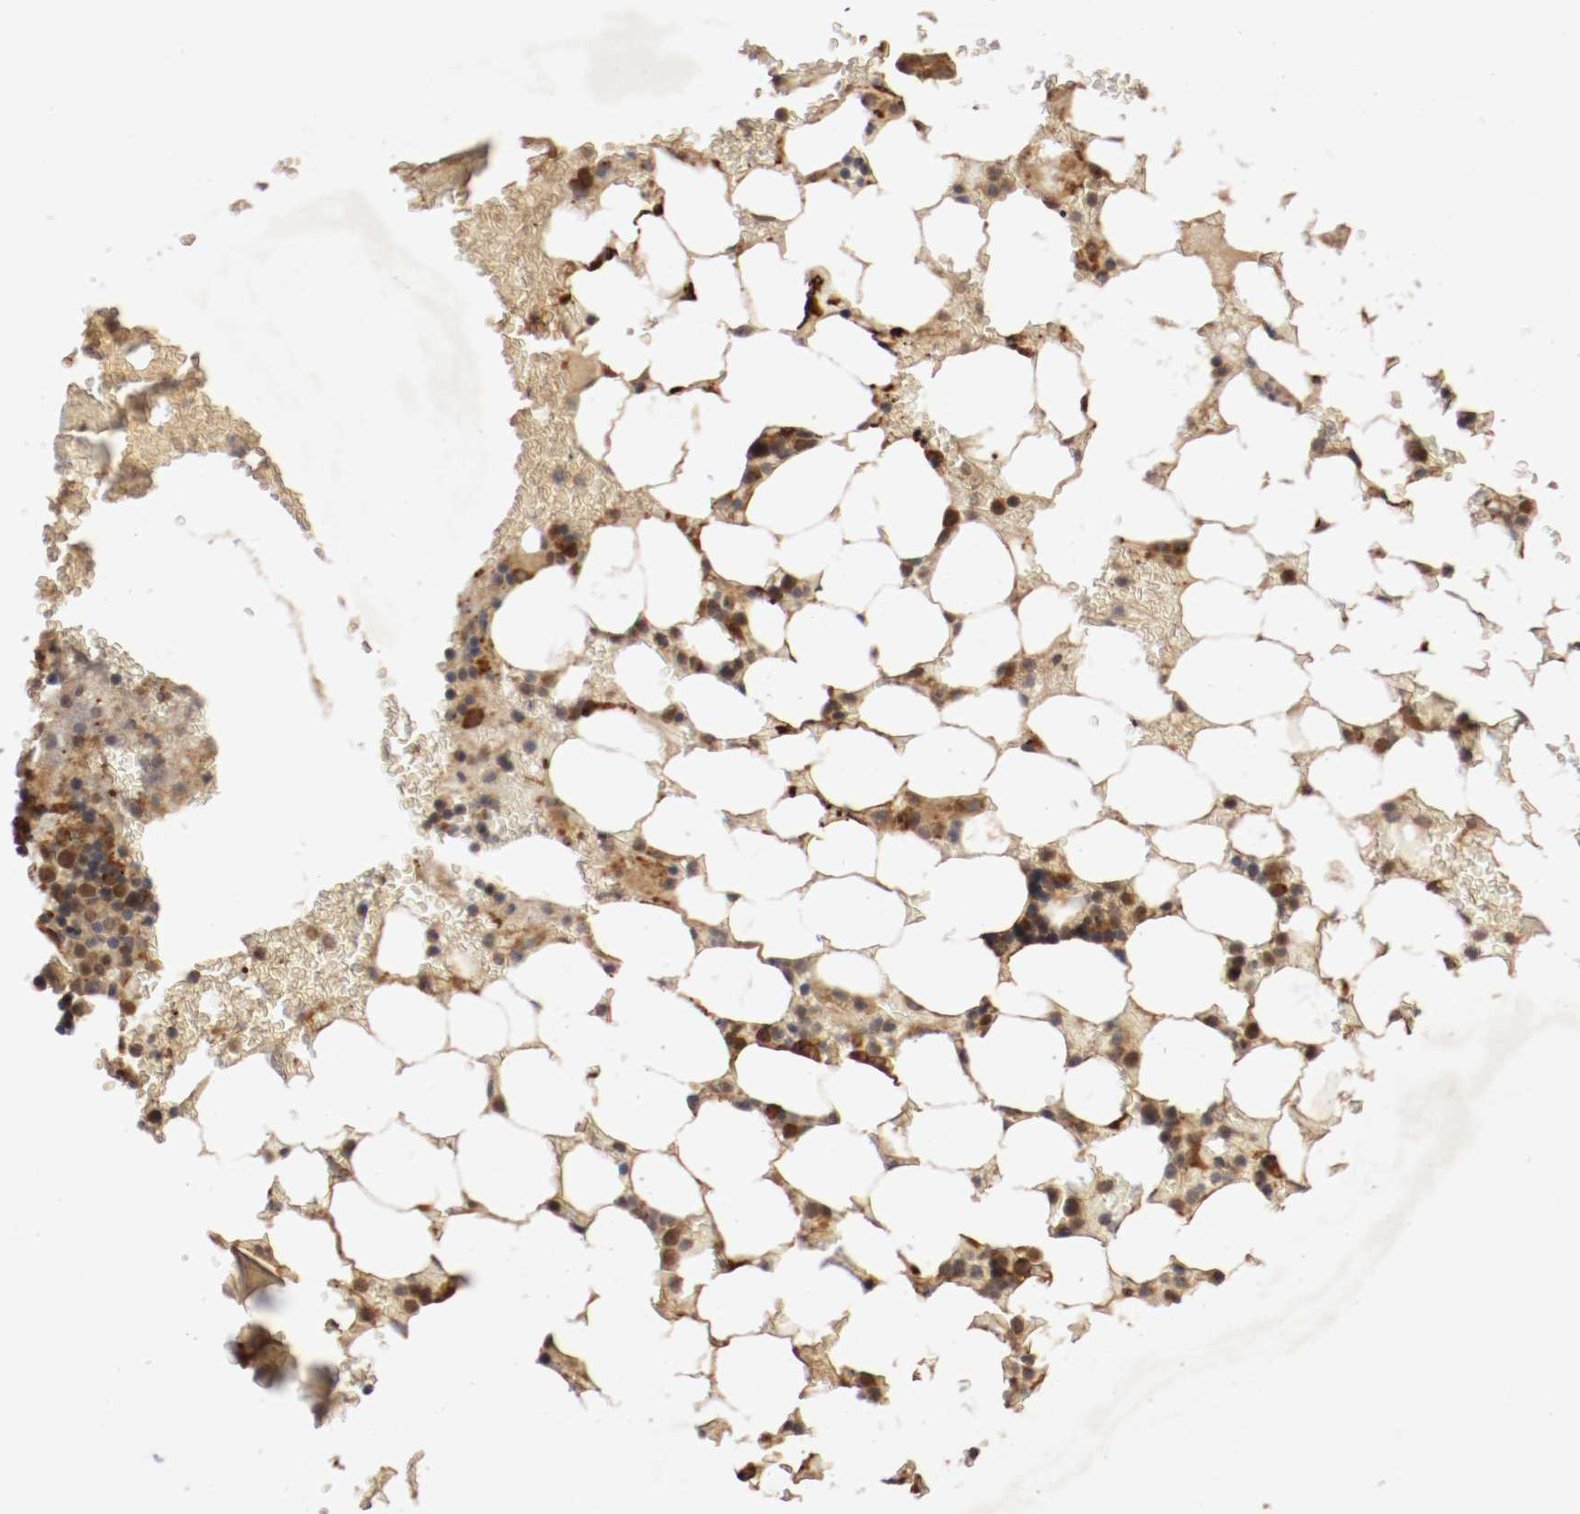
{"staining": {"intensity": "strong", "quantity": ">75%", "location": "cytoplasmic/membranous"}, "tissue": "bone marrow", "cell_type": "Hematopoietic cells", "image_type": "normal", "snomed": [{"axis": "morphology", "description": "Normal tissue, NOS"}, {"axis": "topography", "description": "Bone marrow"}], "caption": "IHC (DAB) staining of unremarkable bone marrow reveals strong cytoplasmic/membranous protein positivity in approximately >75% of hematopoietic cells. The staining was performed using DAB (3,3'-diaminobenzidine) to visualize the protein expression in brown, while the nuclei were stained in blue with hematoxylin (Magnification: 20x).", "gene": "VEZT", "patient": {"sex": "female", "age": 73}}